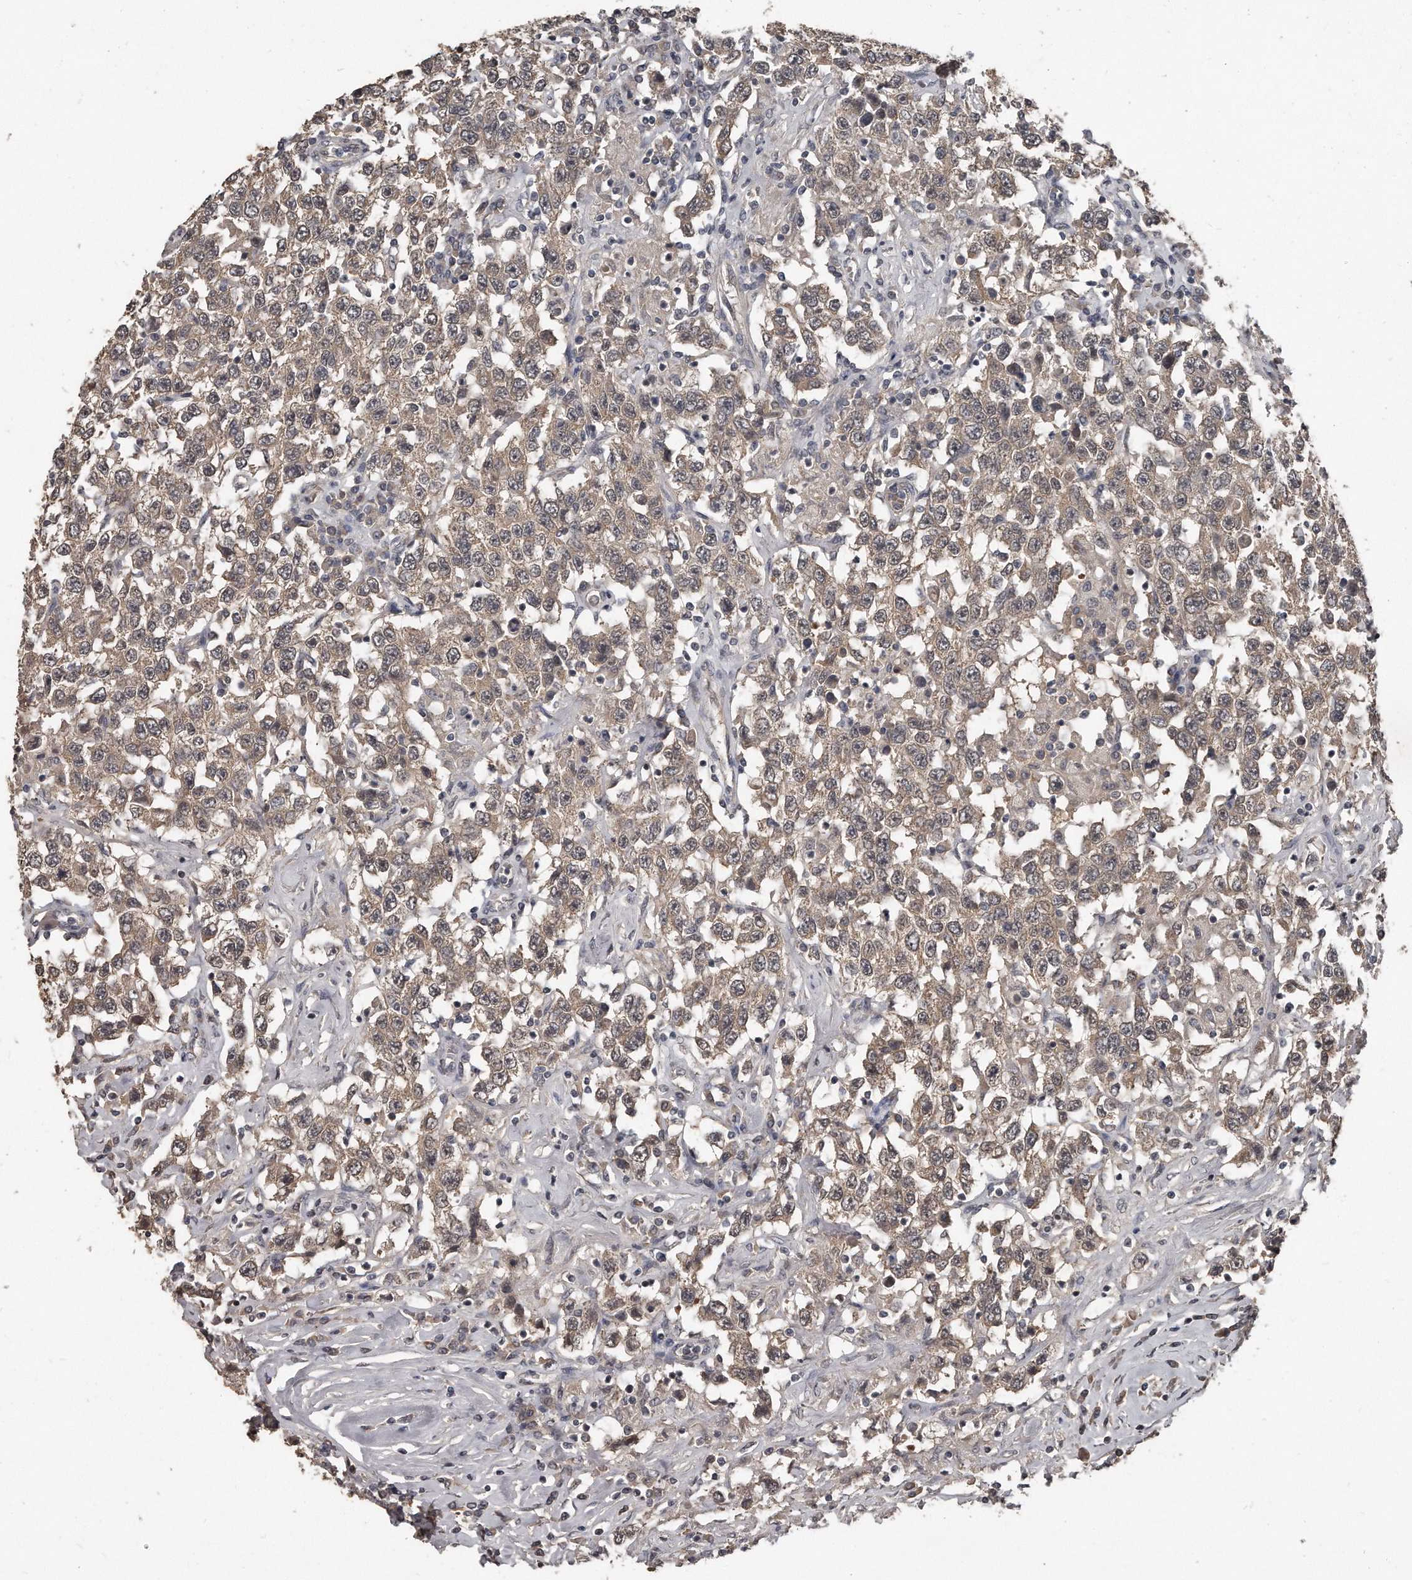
{"staining": {"intensity": "weak", "quantity": ">75%", "location": "cytoplasmic/membranous"}, "tissue": "testis cancer", "cell_type": "Tumor cells", "image_type": "cancer", "snomed": [{"axis": "morphology", "description": "Seminoma, NOS"}, {"axis": "topography", "description": "Testis"}], "caption": "An image of testis cancer (seminoma) stained for a protein demonstrates weak cytoplasmic/membranous brown staining in tumor cells.", "gene": "GRB10", "patient": {"sex": "male", "age": 41}}